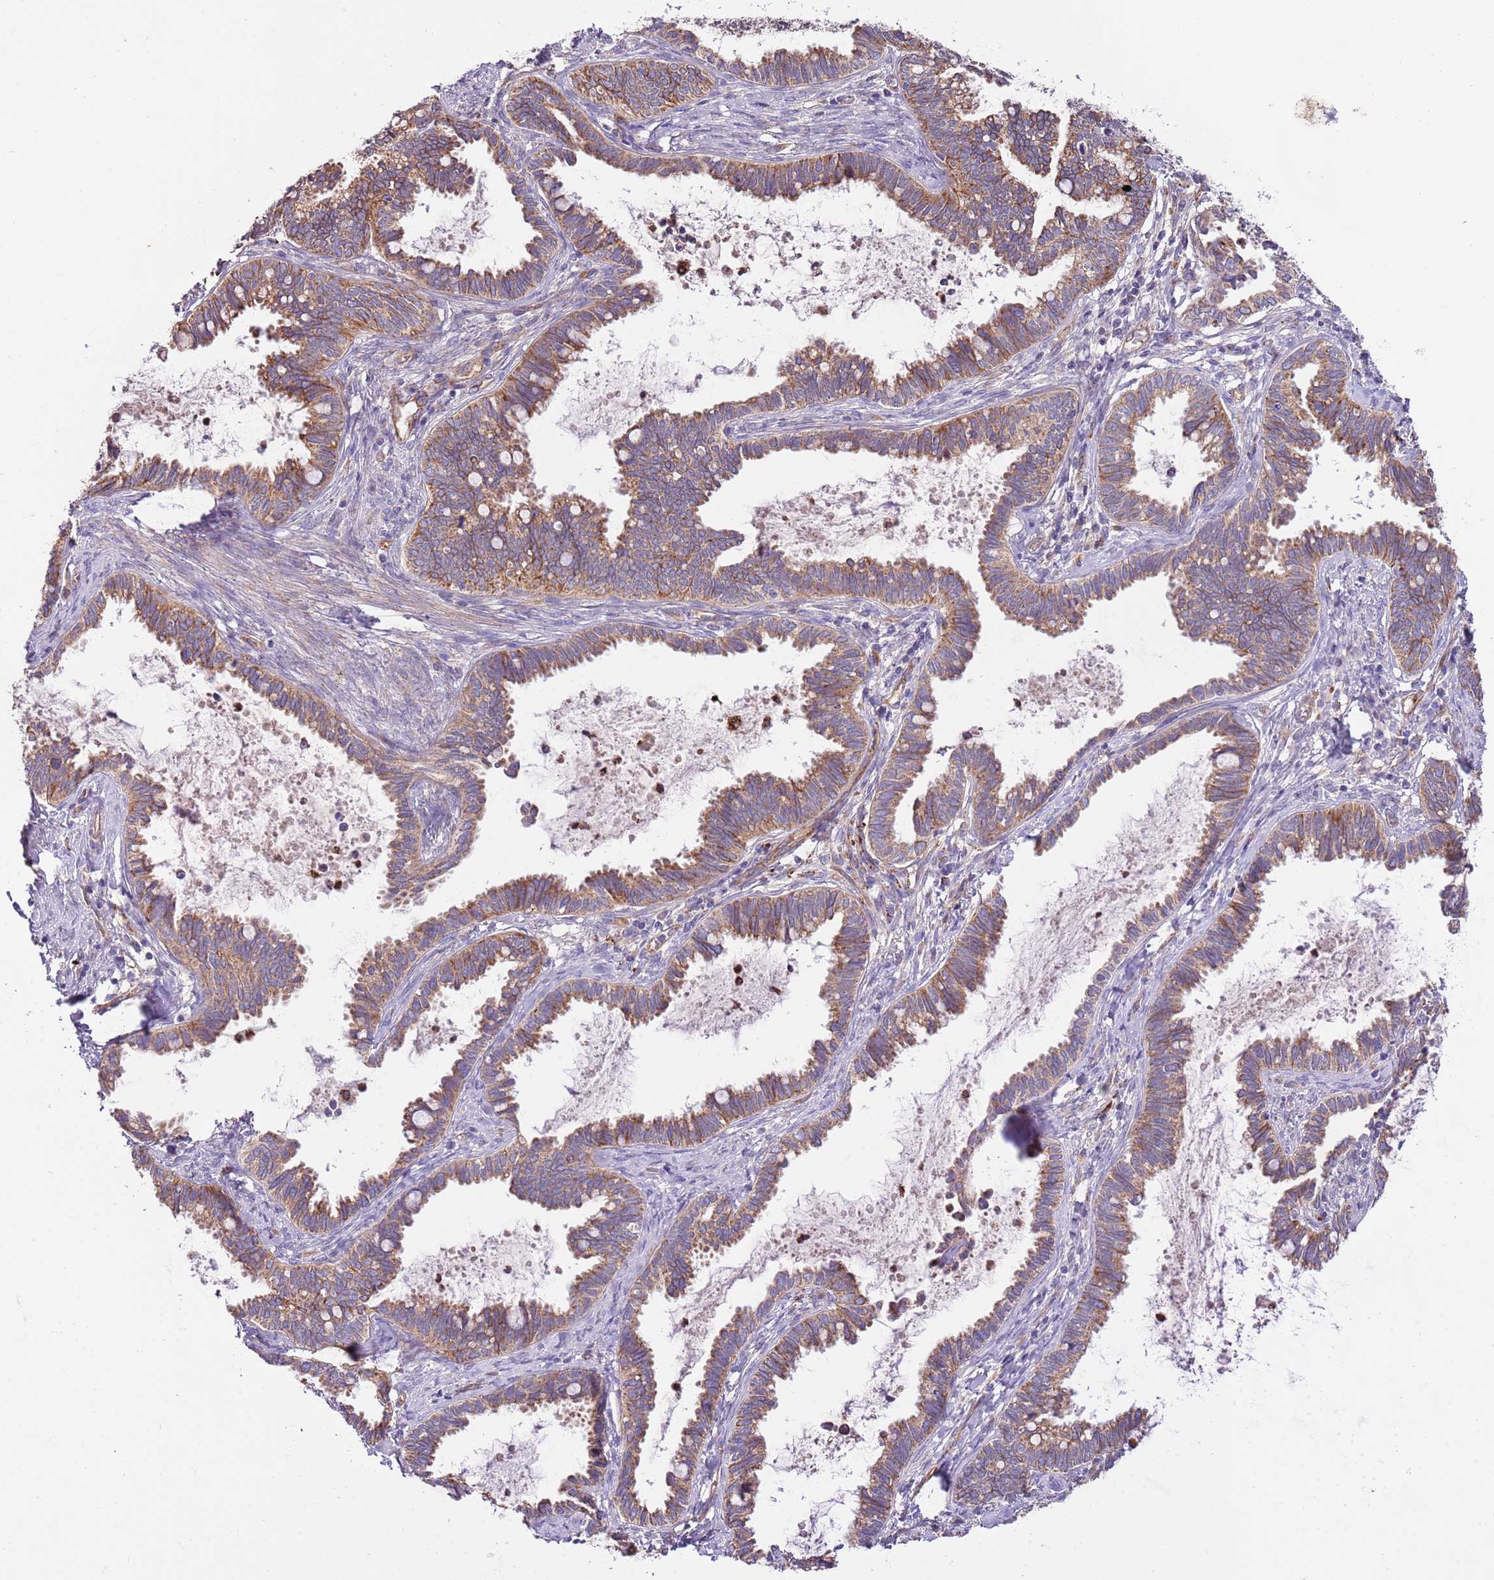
{"staining": {"intensity": "moderate", "quantity": ">75%", "location": "cytoplasmic/membranous"}, "tissue": "cervical cancer", "cell_type": "Tumor cells", "image_type": "cancer", "snomed": [{"axis": "morphology", "description": "Adenocarcinoma, NOS"}, {"axis": "topography", "description": "Cervix"}], "caption": "Immunohistochemistry (DAB) staining of human cervical cancer displays moderate cytoplasmic/membranous protein staining in approximately >75% of tumor cells.", "gene": "DOCK6", "patient": {"sex": "female", "age": 37}}